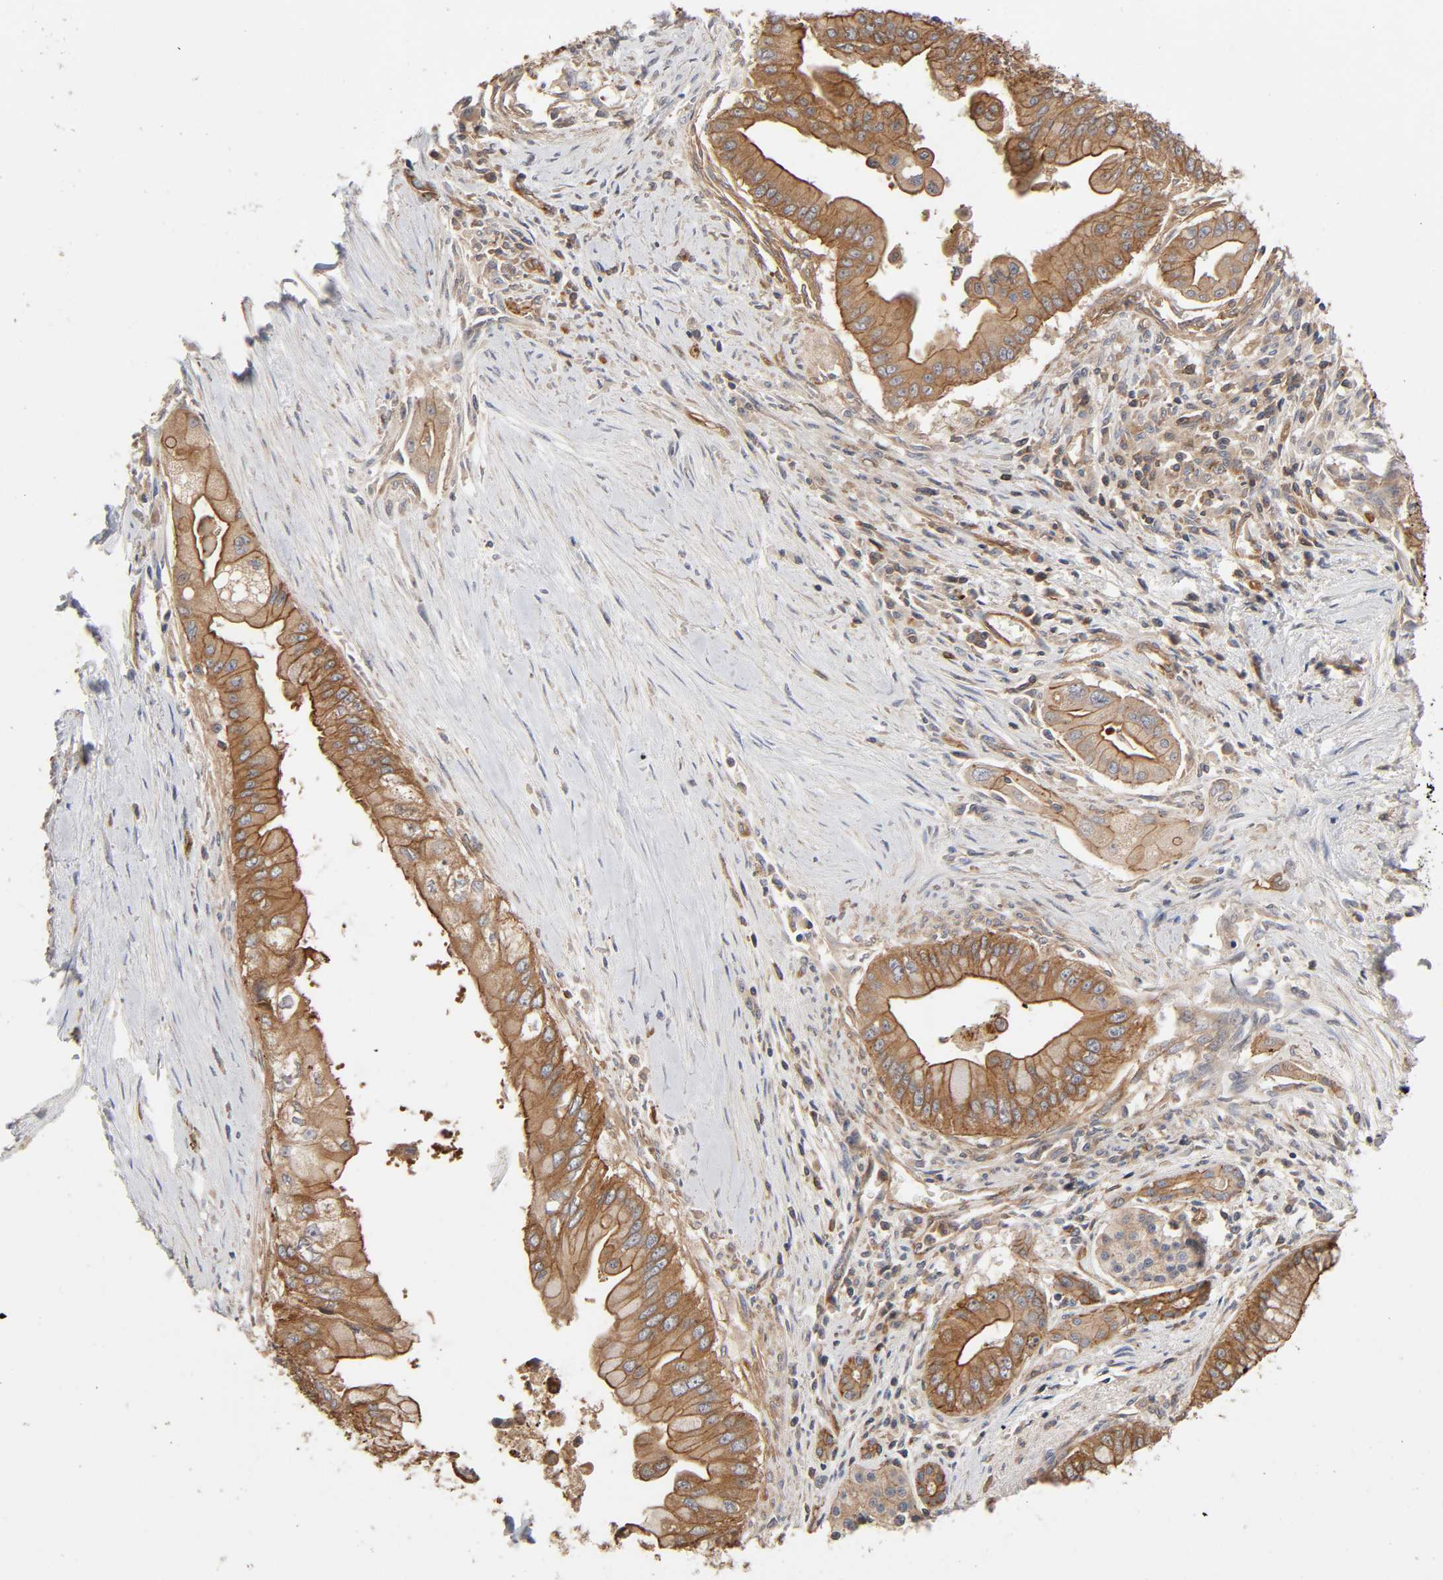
{"staining": {"intensity": "moderate", "quantity": ">75%", "location": "cytoplasmic/membranous"}, "tissue": "pancreatic cancer", "cell_type": "Tumor cells", "image_type": "cancer", "snomed": [{"axis": "morphology", "description": "Adenocarcinoma, NOS"}, {"axis": "topography", "description": "Pancreas"}], "caption": "Protein staining shows moderate cytoplasmic/membranous staining in approximately >75% of tumor cells in adenocarcinoma (pancreatic).", "gene": "LAMTOR2", "patient": {"sex": "female", "age": 64}}